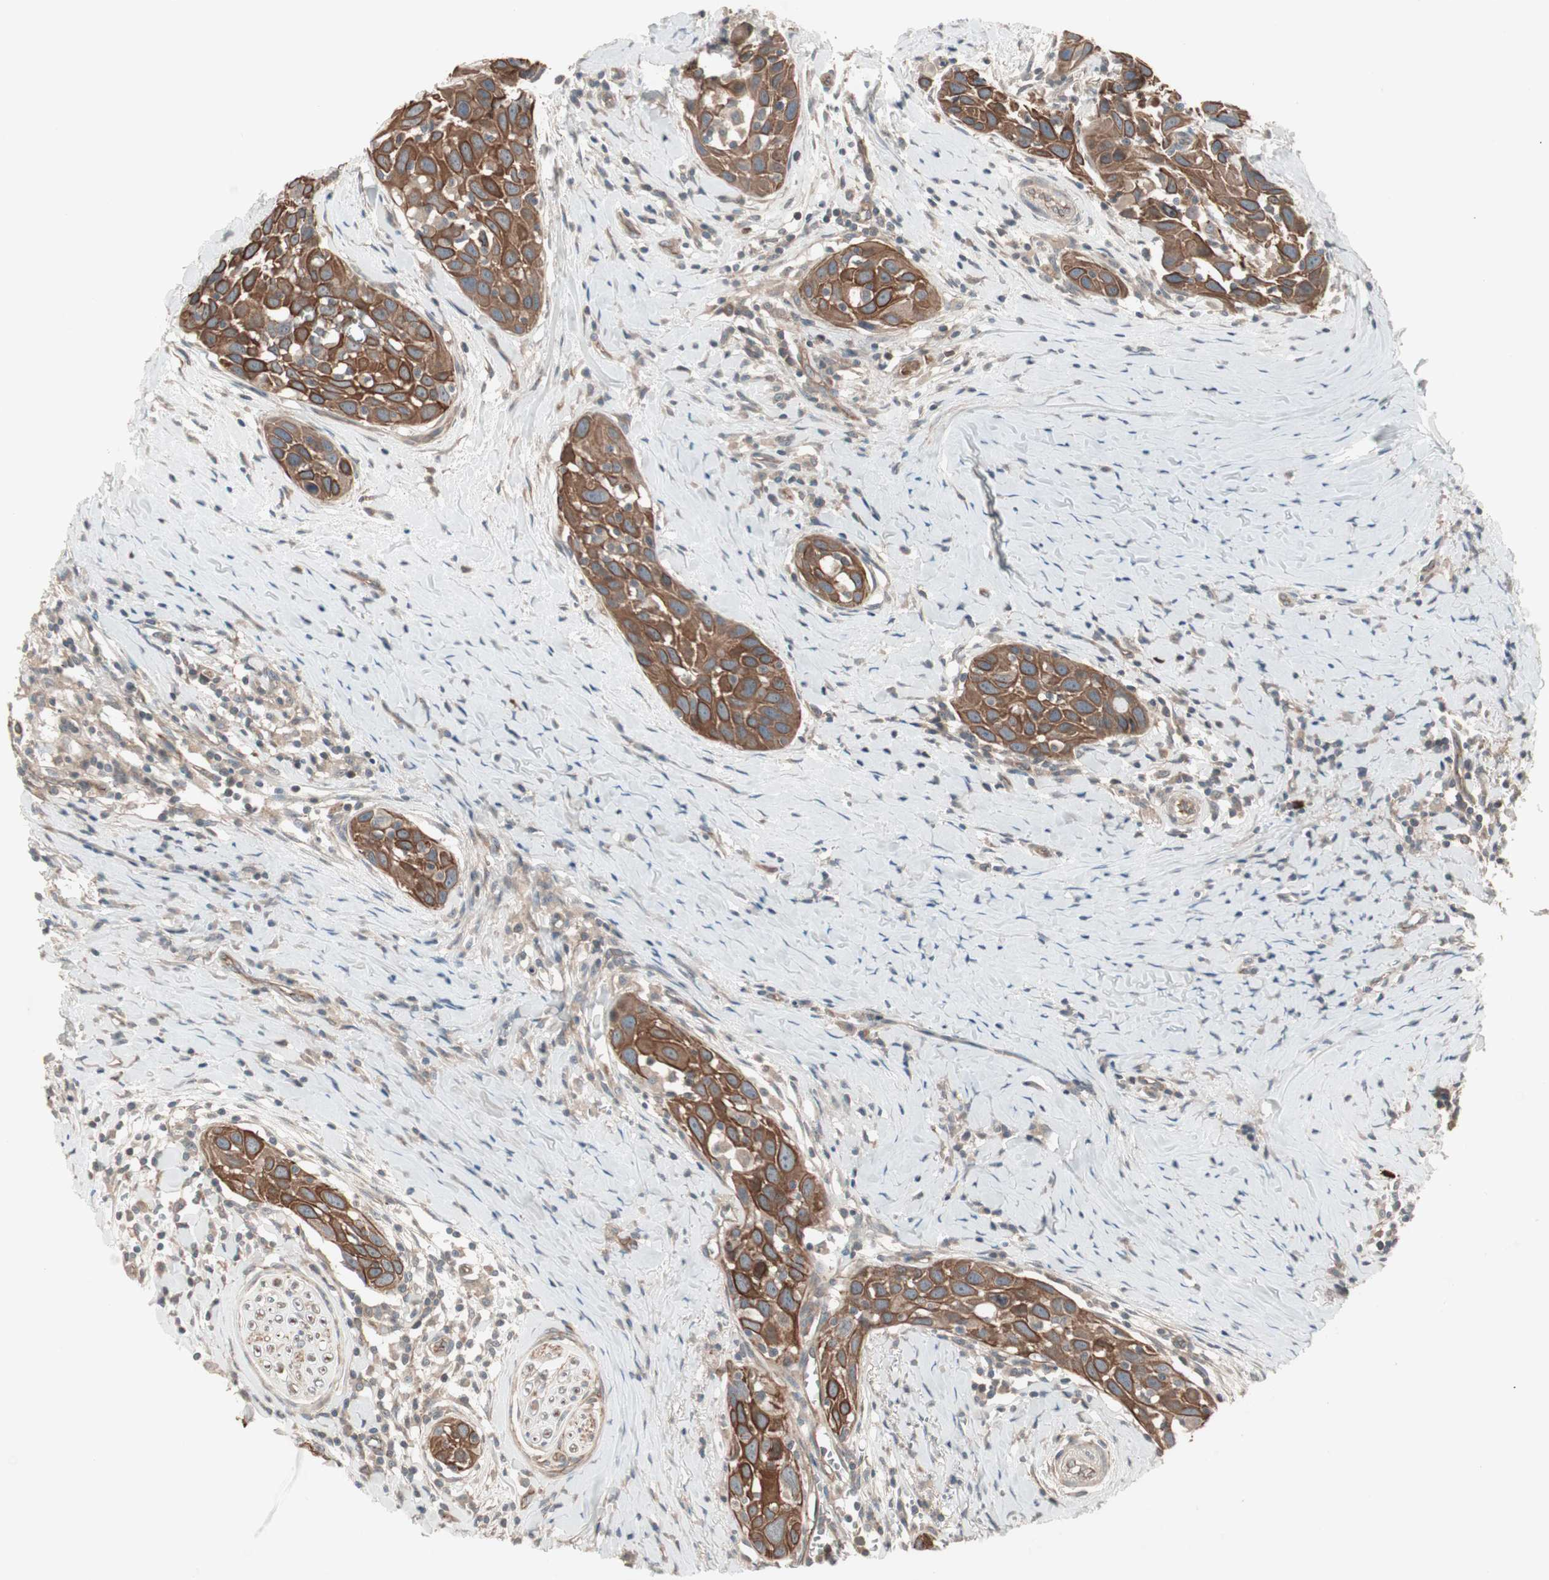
{"staining": {"intensity": "strong", "quantity": ">75%", "location": "cytoplasmic/membranous"}, "tissue": "head and neck cancer", "cell_type": "Tumor cells", "image_type": "cancer", "snomed": [{"axis": "morphology", "description": "Normal tissue, NOS"}, {"axis": "morphology", "description": "Squamous cell carcinoma, NOS"}, {"axis": "topography", "description": "Oral tissue"}, {"axis": "topography", "description": "Head-Neck"}], "caption": "The image shows staining of squamous cell carcinoma (head and neck), revealing strong cytoplasmic/membranous protein positivity (brown color) within tumor cells.", "gene": "TFPI", "patient": {"sex": "female", "age": 50}}